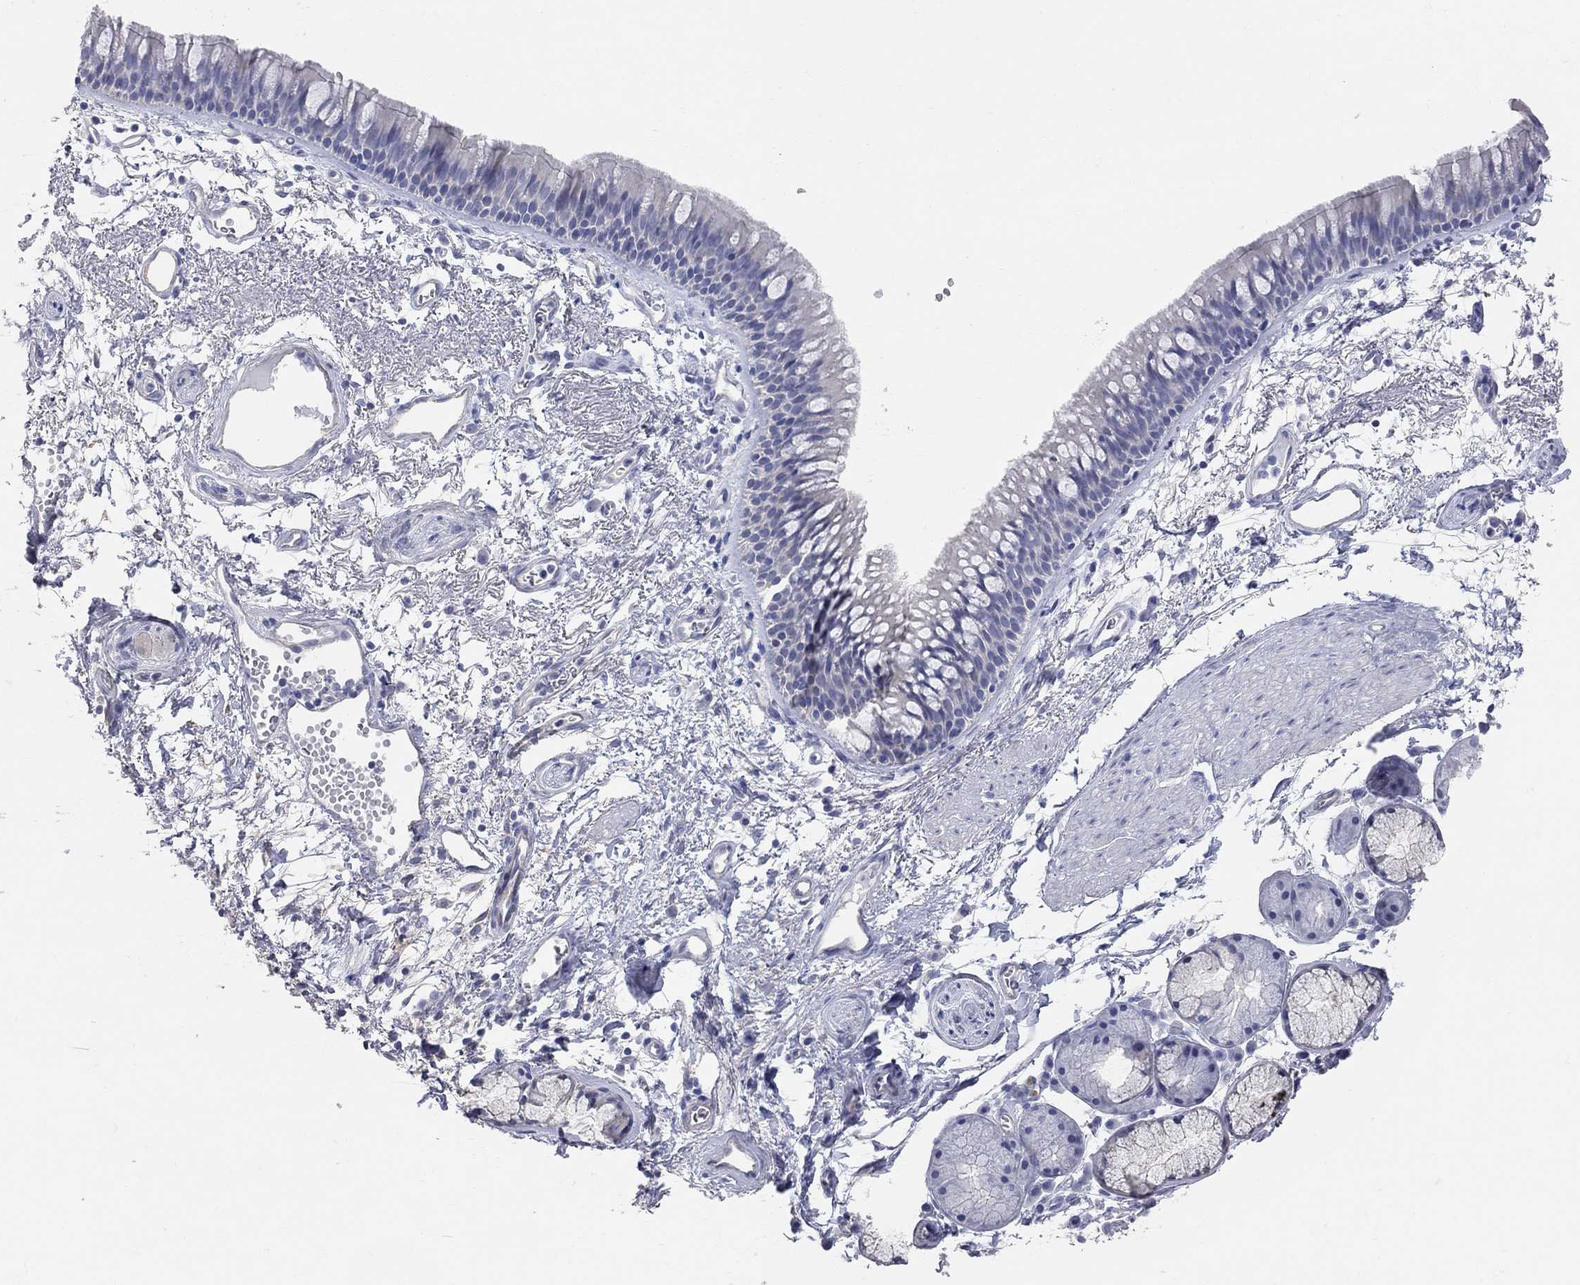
{"staining": {"intensity": "negative", "quantity": "none", "location": "none"}, "tissue": "bronchus", "cell_type": "Respiratory epithelial cells", "image_type": "normal", "snomed": [{"axis": "morphology", "description": "Normal tissue, NOS"}, {"axis": "topography", "description": "Cartilage tissue"}, {"axis": "topography", "description": "Bronchus"}], "caption": "IHC of normal human bronchus exhibits no expression in respiratory epithelial cells.", "gene": "AOX1", "patient": {"sex": "male", "age": 66}}